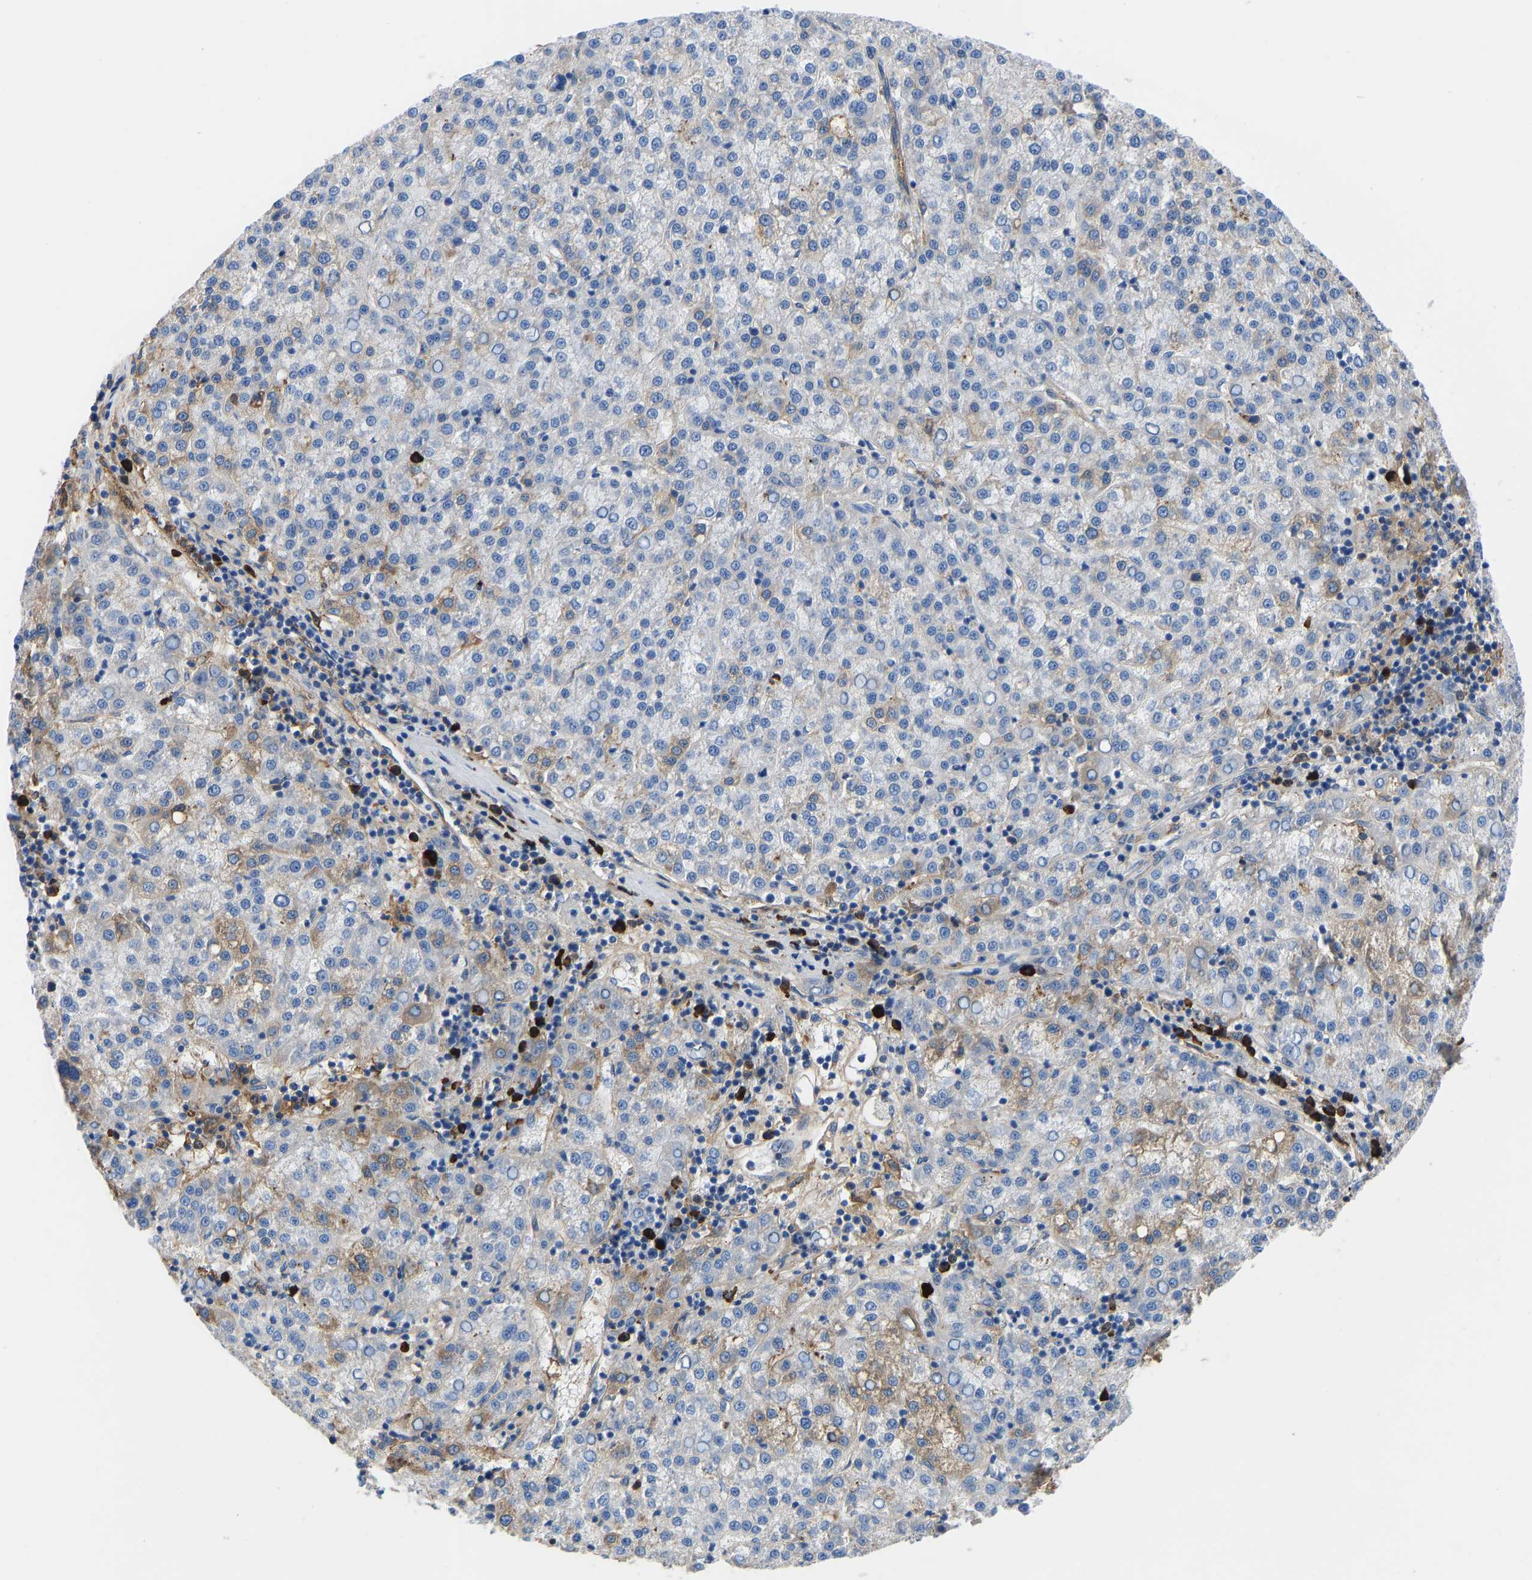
{"staining": {"intensity": "moderate", "quantity": "<25%", "location": "cytoplasmic/membranous"}, "tissue": "liver cancer", "cell_type": "Tumor cells", "image_type": "cancer", "snomed": [{"axis": "morphology", "description": "Carcinoma, Hepatocellular, NOS"}, {"axis": "topography", "description": "Liver"}], "caption": "There is low levels of moderate cytoplasmic/membranous positivity in tumor cells of liver cancer (hepatocellular carcinoma), as demonstrated by immunohistochemical staining (brown color).", "gene": "HSPG2", "patient": {"sex": "female", "age": 58}}